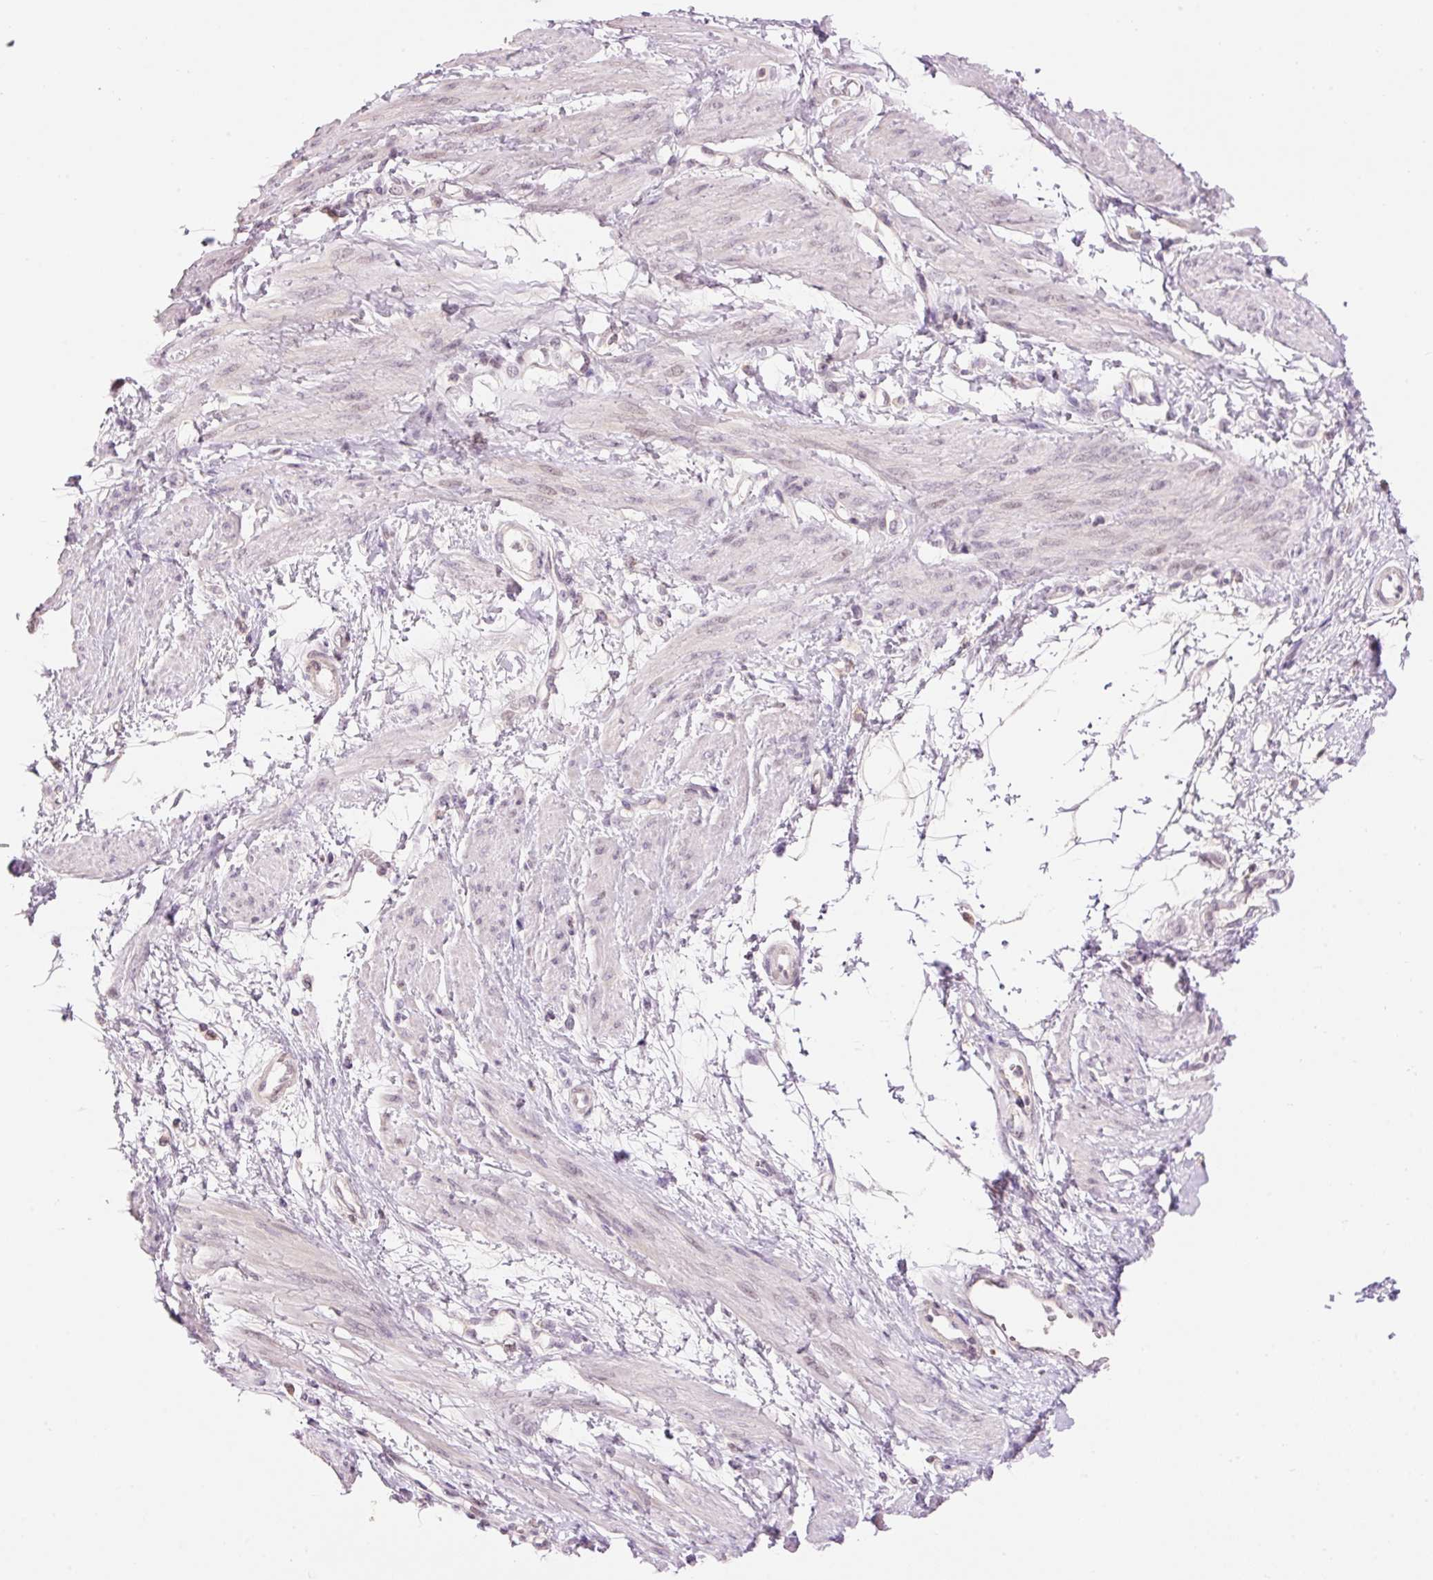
{"staining": {"intensity": "negative", "quantity": "none", "location": "none"}, "tissue": "smooth muscle", "cell_type": "Smooth muscle cells", "image_type": "normal", "snomed": [{"axis": "morphology", "description": "Normal tissue, NOS"}, {"axis": "topography", "description": "Smooth muscle"}, {"axis": "topography", "description": "Uterus"}], "caption": "Immunohistochemistry histopathology image of unremarkable smooth muscle: smooth muscle stained with DAB (3,3'-diaminobenzidine) displays no significant protein staining in smooth muscle cells.", "gene": "ABHD11", "patient": {"sex": "female", "age": 39}}